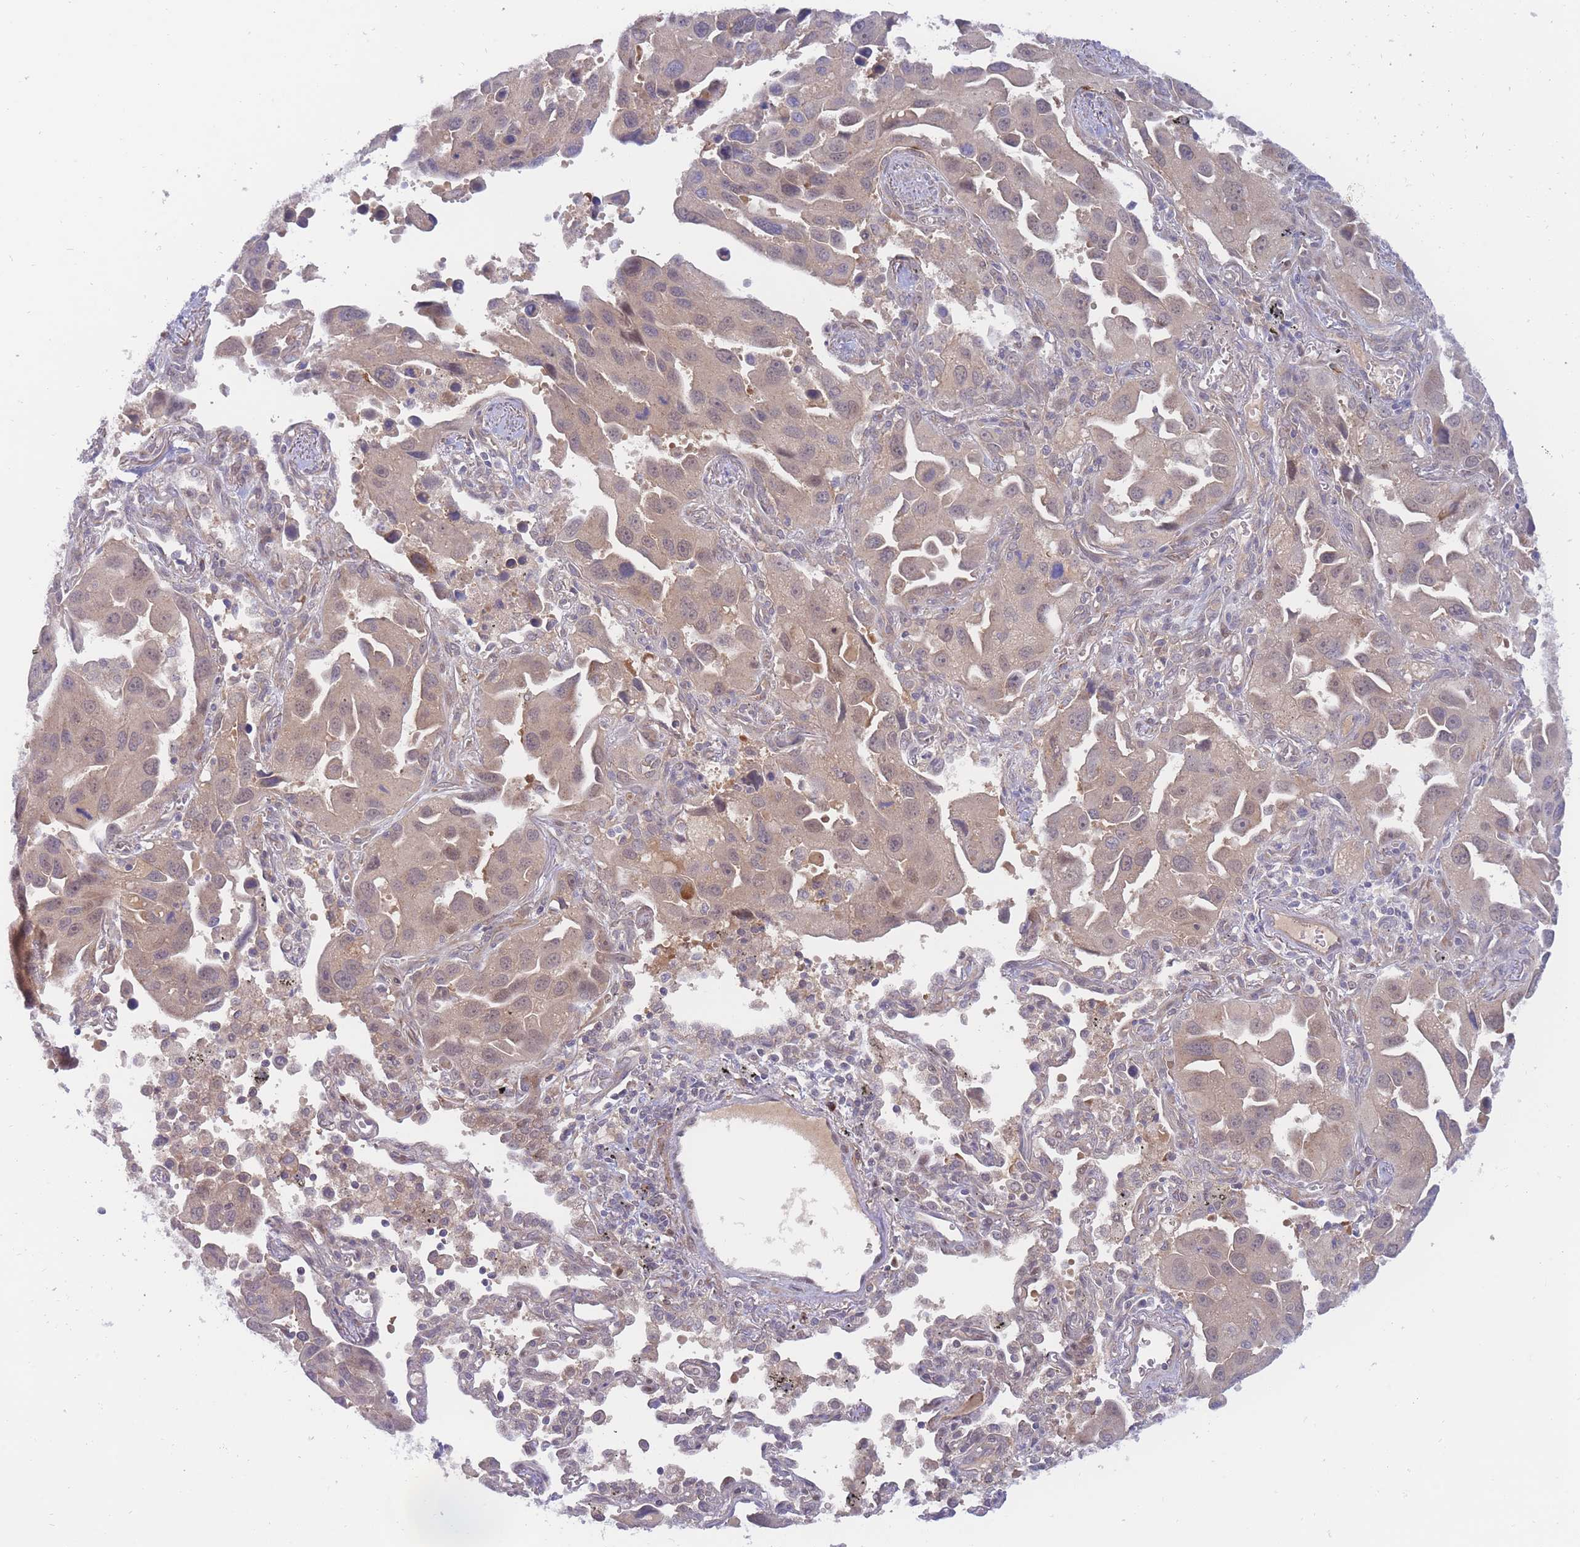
{"staining": {"intensity": "moderate", "quantity": "<25%", "location": "cytoplasmic/membranous,nuclear"}, "tissue": "lung cancer", "cell_type": "Tumor cells", "image_type": "cancer", "snomed": [{"axis": "morphology", "description": "Adenocarcinoma, NOS"}, {"axis": "topography", "description": "Lung"}], "caption": "Lung cancer (adenocarcinoma) stained with a brown dye shows moderate cytoplasmic/membranous and nuclear positive positivity in about <25% of tumor cells.", "gene": "APOL4", "patient": {"sex": "male", "age": 66}}